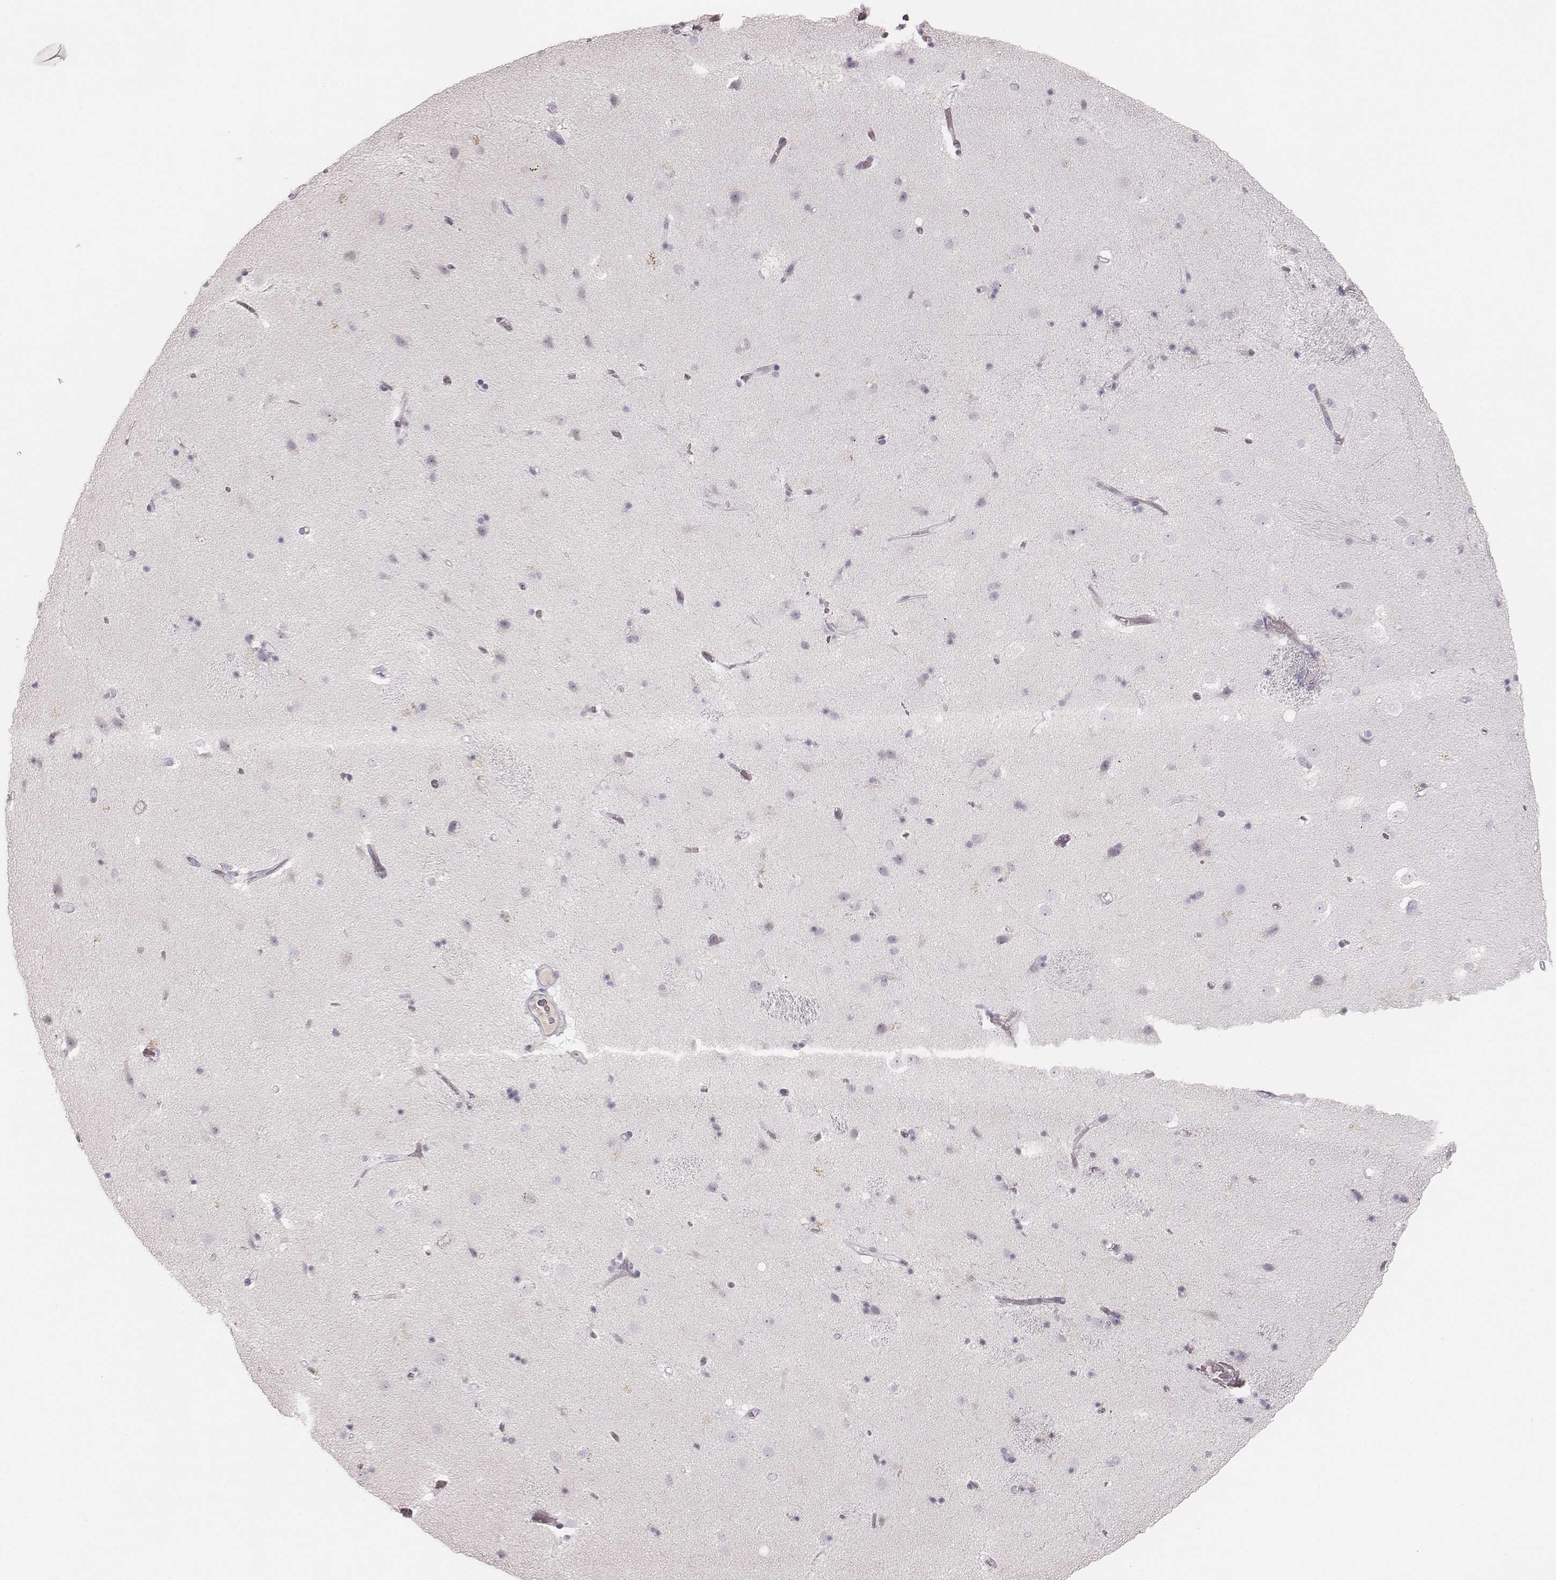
{"staining": {"intensity": "negative", "quantity": "none", "location": "none"}, "tissue": "caudate", "cell_type": "Glial cells", "image_type": "normal", "snomed": [{"axis": "morphology", "description": "Normal tissue, NOS"}, {"axis": "topography", "description": "Lateral ventricle wall"}], "caption": "High power microscopy photomicrograph of an IHC photomicrograph of benign caudate, revealing no significant staining in glial cells.", "gene": "KRT31", "patient": {"sex": "female", "age": 71}}